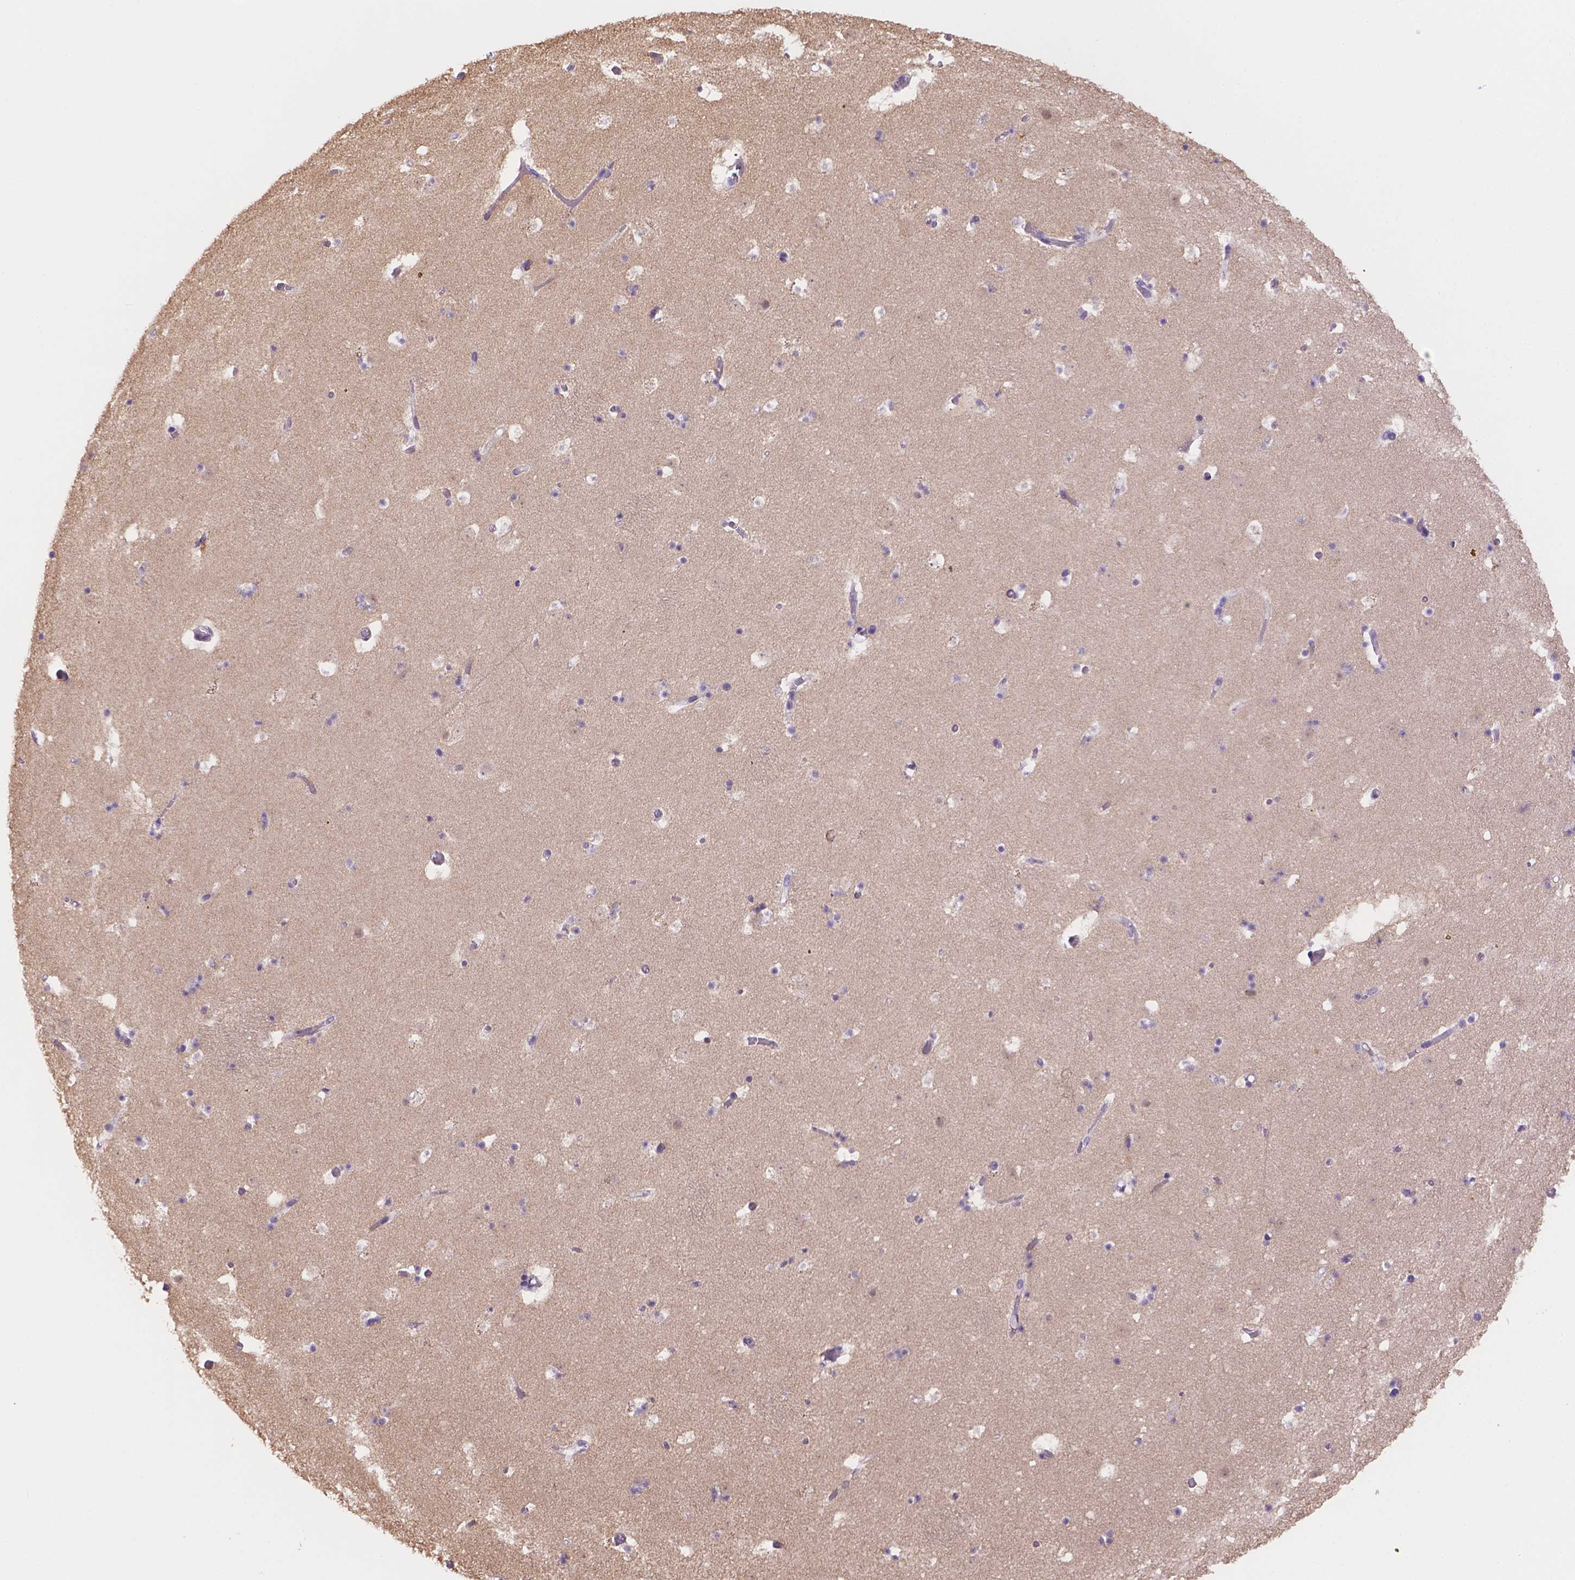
{"staining": {"intensity": "negative", "quantity": "none", "location": "none"}, "tissue": "caudate", "cell_type": "Glial cells", "image_type": "normal", "snomed": [{"axis": "morphology", "description": "Normal tissue, NOS"}, {"axis": "topography", "description": "Lateral ventricle wall"}], "caption": "Glial cells show no significant staining in normal caudate.", "gene": "NXPE2", "patient": {"sex": "female", "age": 42}}